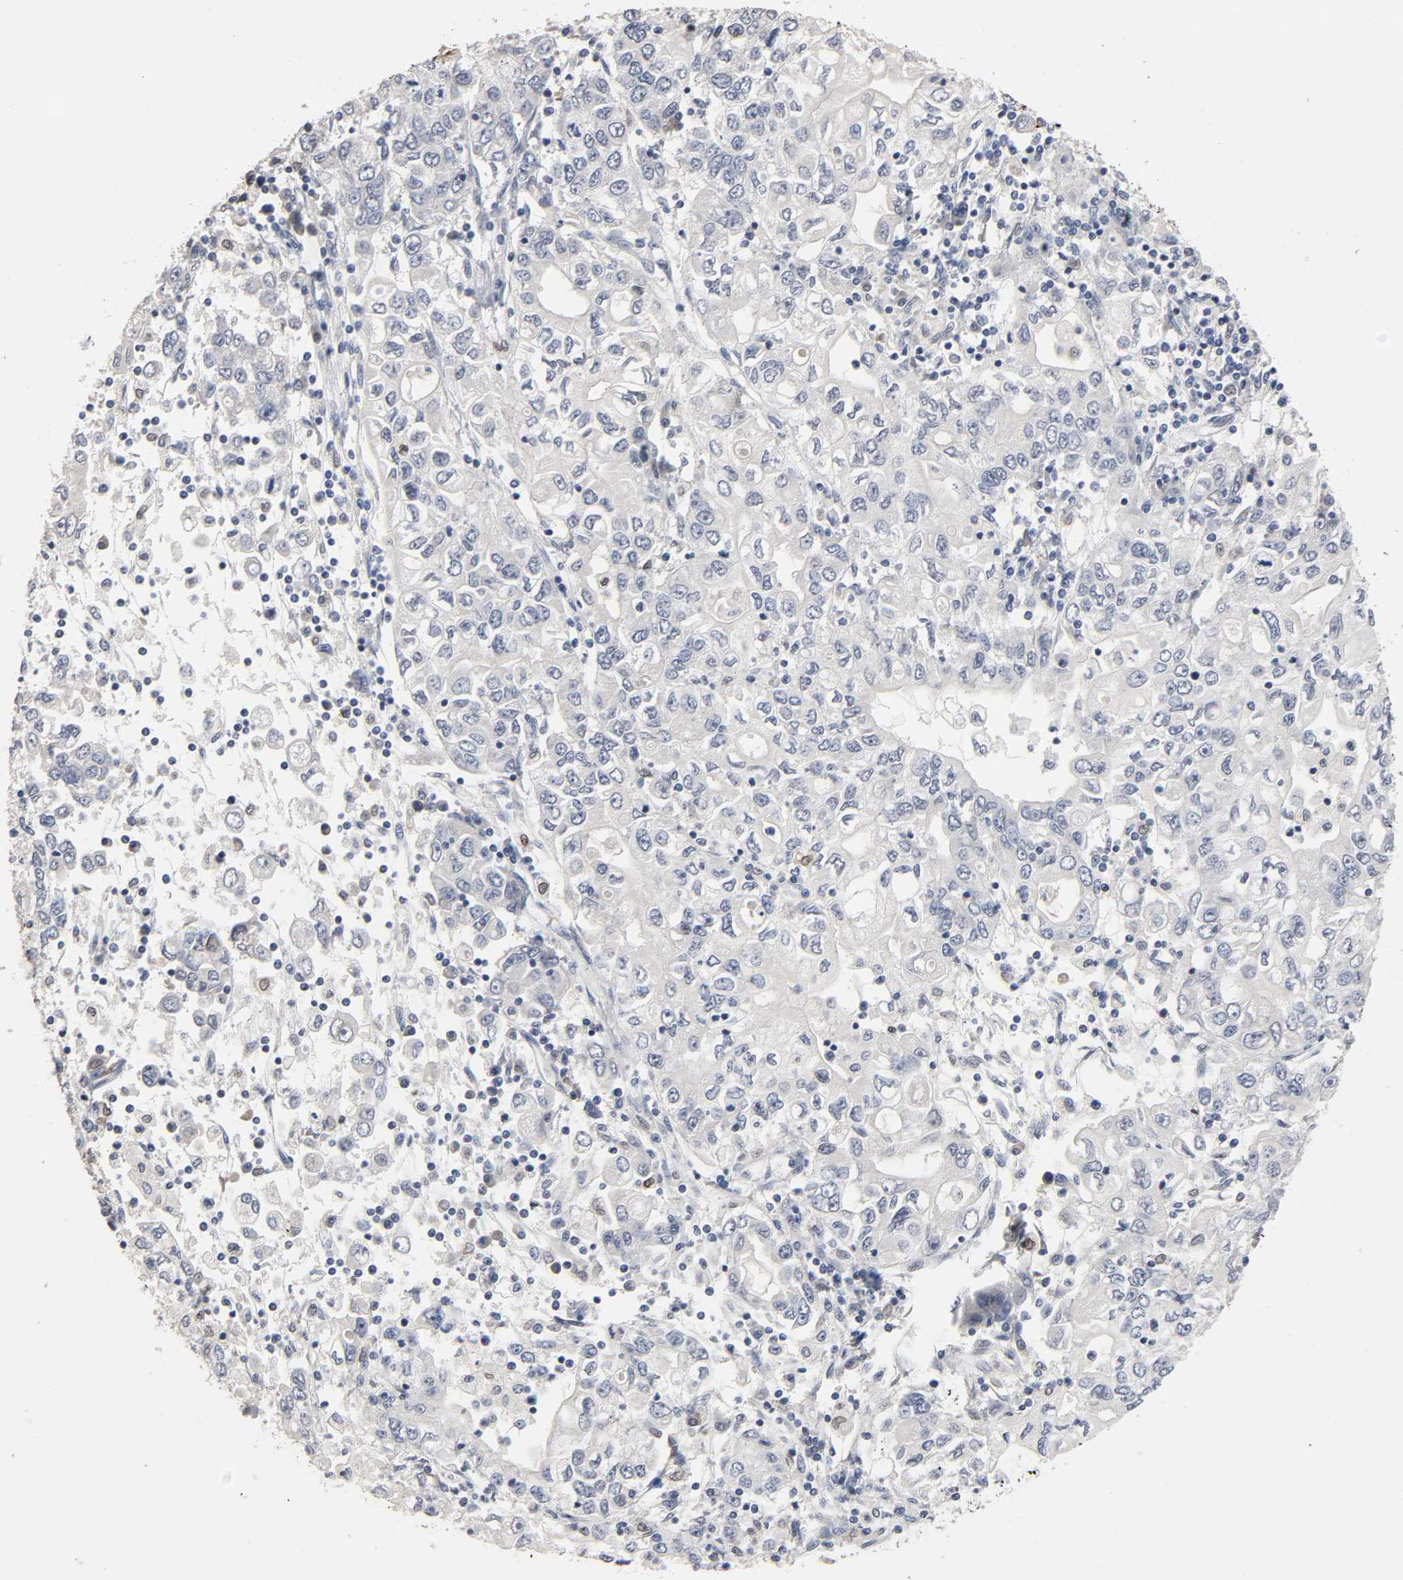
{"staining": {"intensity": "negative", "quantity": "none", "location": "none"}, "tissue": "stomach cancer", "cell_type": "Tumor cells", "image_type": "cancer", "snomed": [{"axis": "morphology", "description": "Adenocarcinoma, NOS"}, {"axis": "topography", "description": "Stomach, lower"}], "caption": "This is a micrograph of immunohistochemistry staining of stomach adenocarcinoma, which shows no expression in tumor cells.", "gene": "HDLBP", "patient": {"sex": "female", "age": 72}}